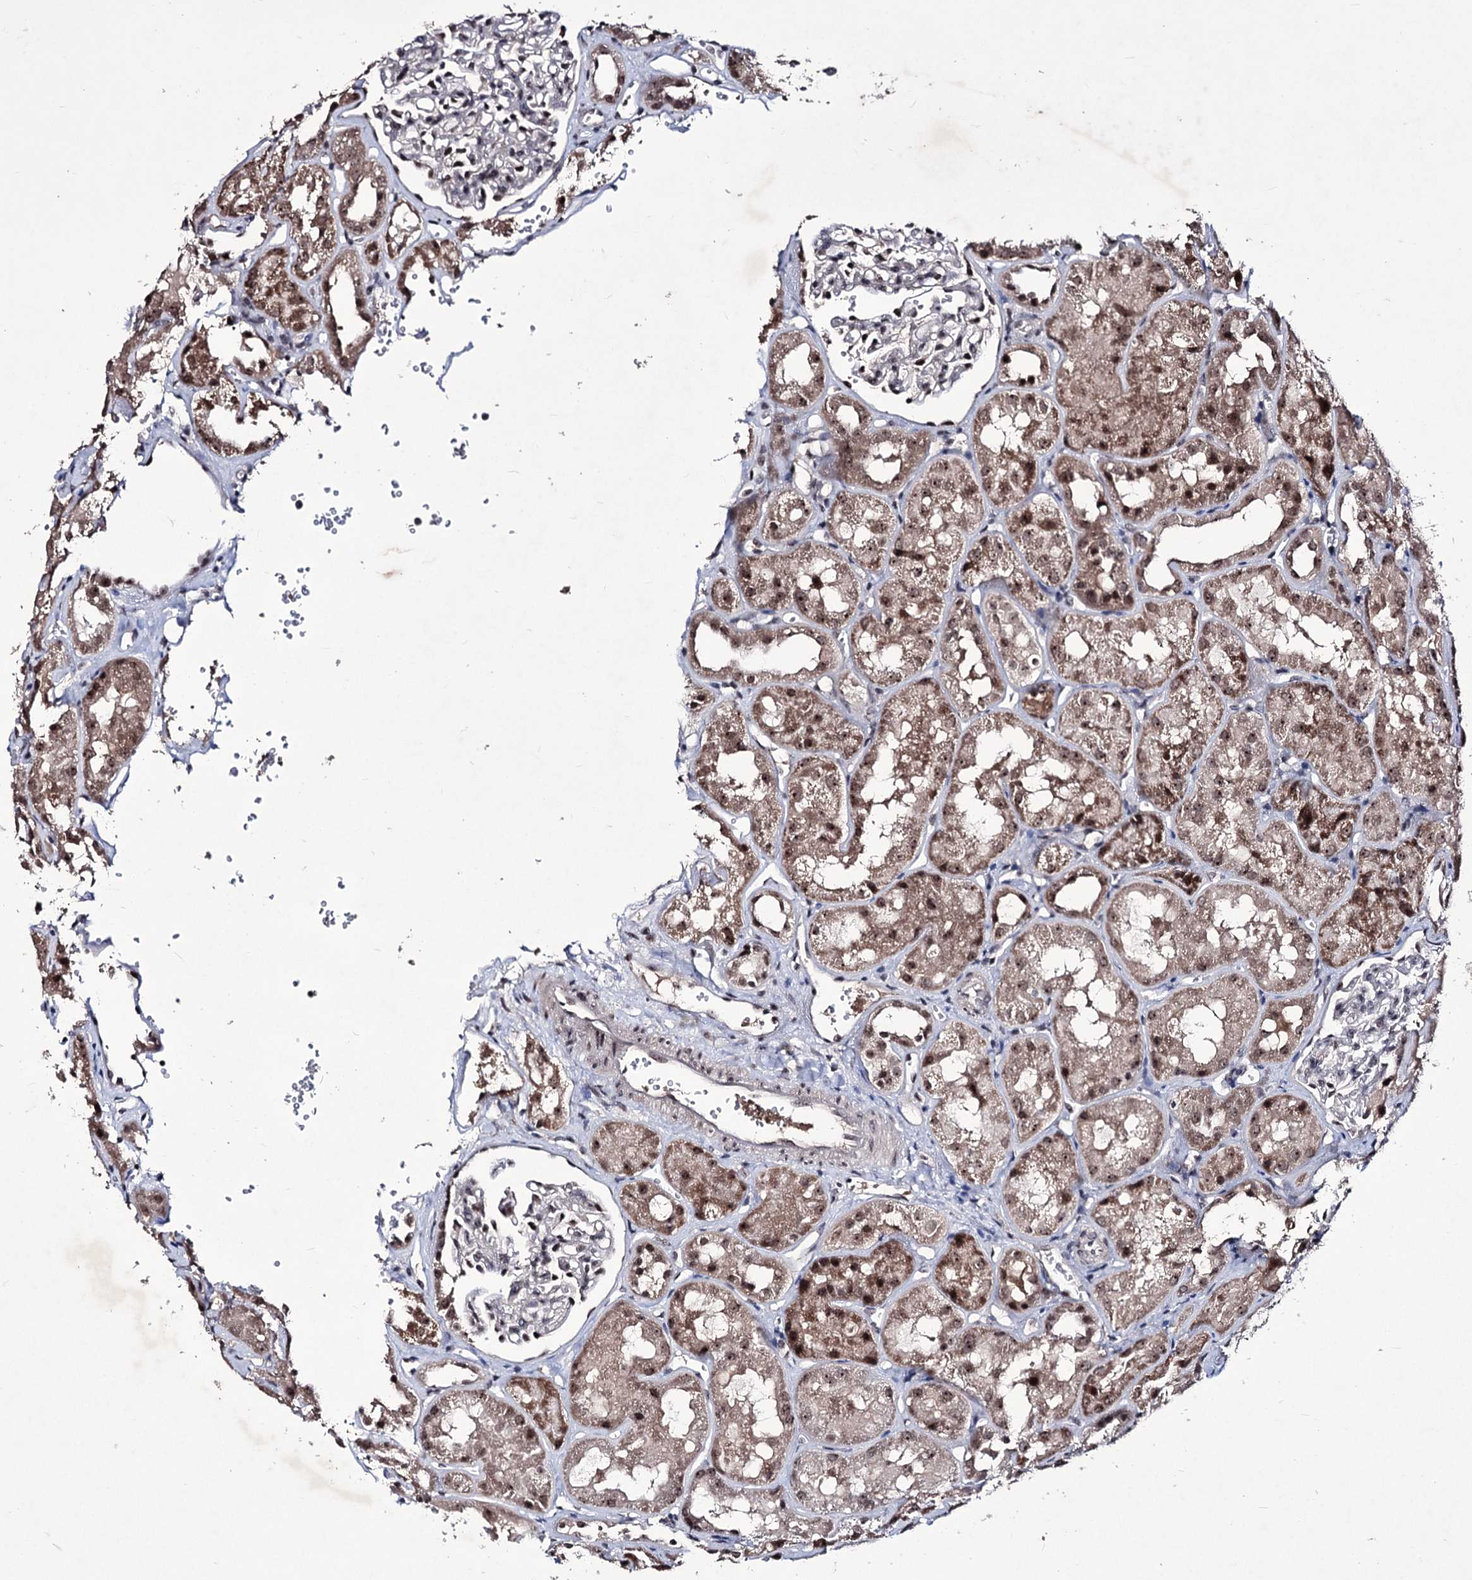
{"staining": {"intensity": "weak", "quantity": "25%-75%", "location": "nuclear"}, "tissue": "kidney", "cell_type": "Cells in glomeruli", "image_type": "normal", "snomed": [{"axis": "morphology", "description": "Normal tissue, NOS"}, {"axis": "topography", "description": "Kidney"}], "caption": "Benign kidney demonstrates weak nuclear staining in approximately 25%-75% of cells in glomeruli (brown staining indicates protein expression, while blue staining denotes nuclei)..", "gene": "VGLL4", "patient": {"sex": "male", "age": 16}}